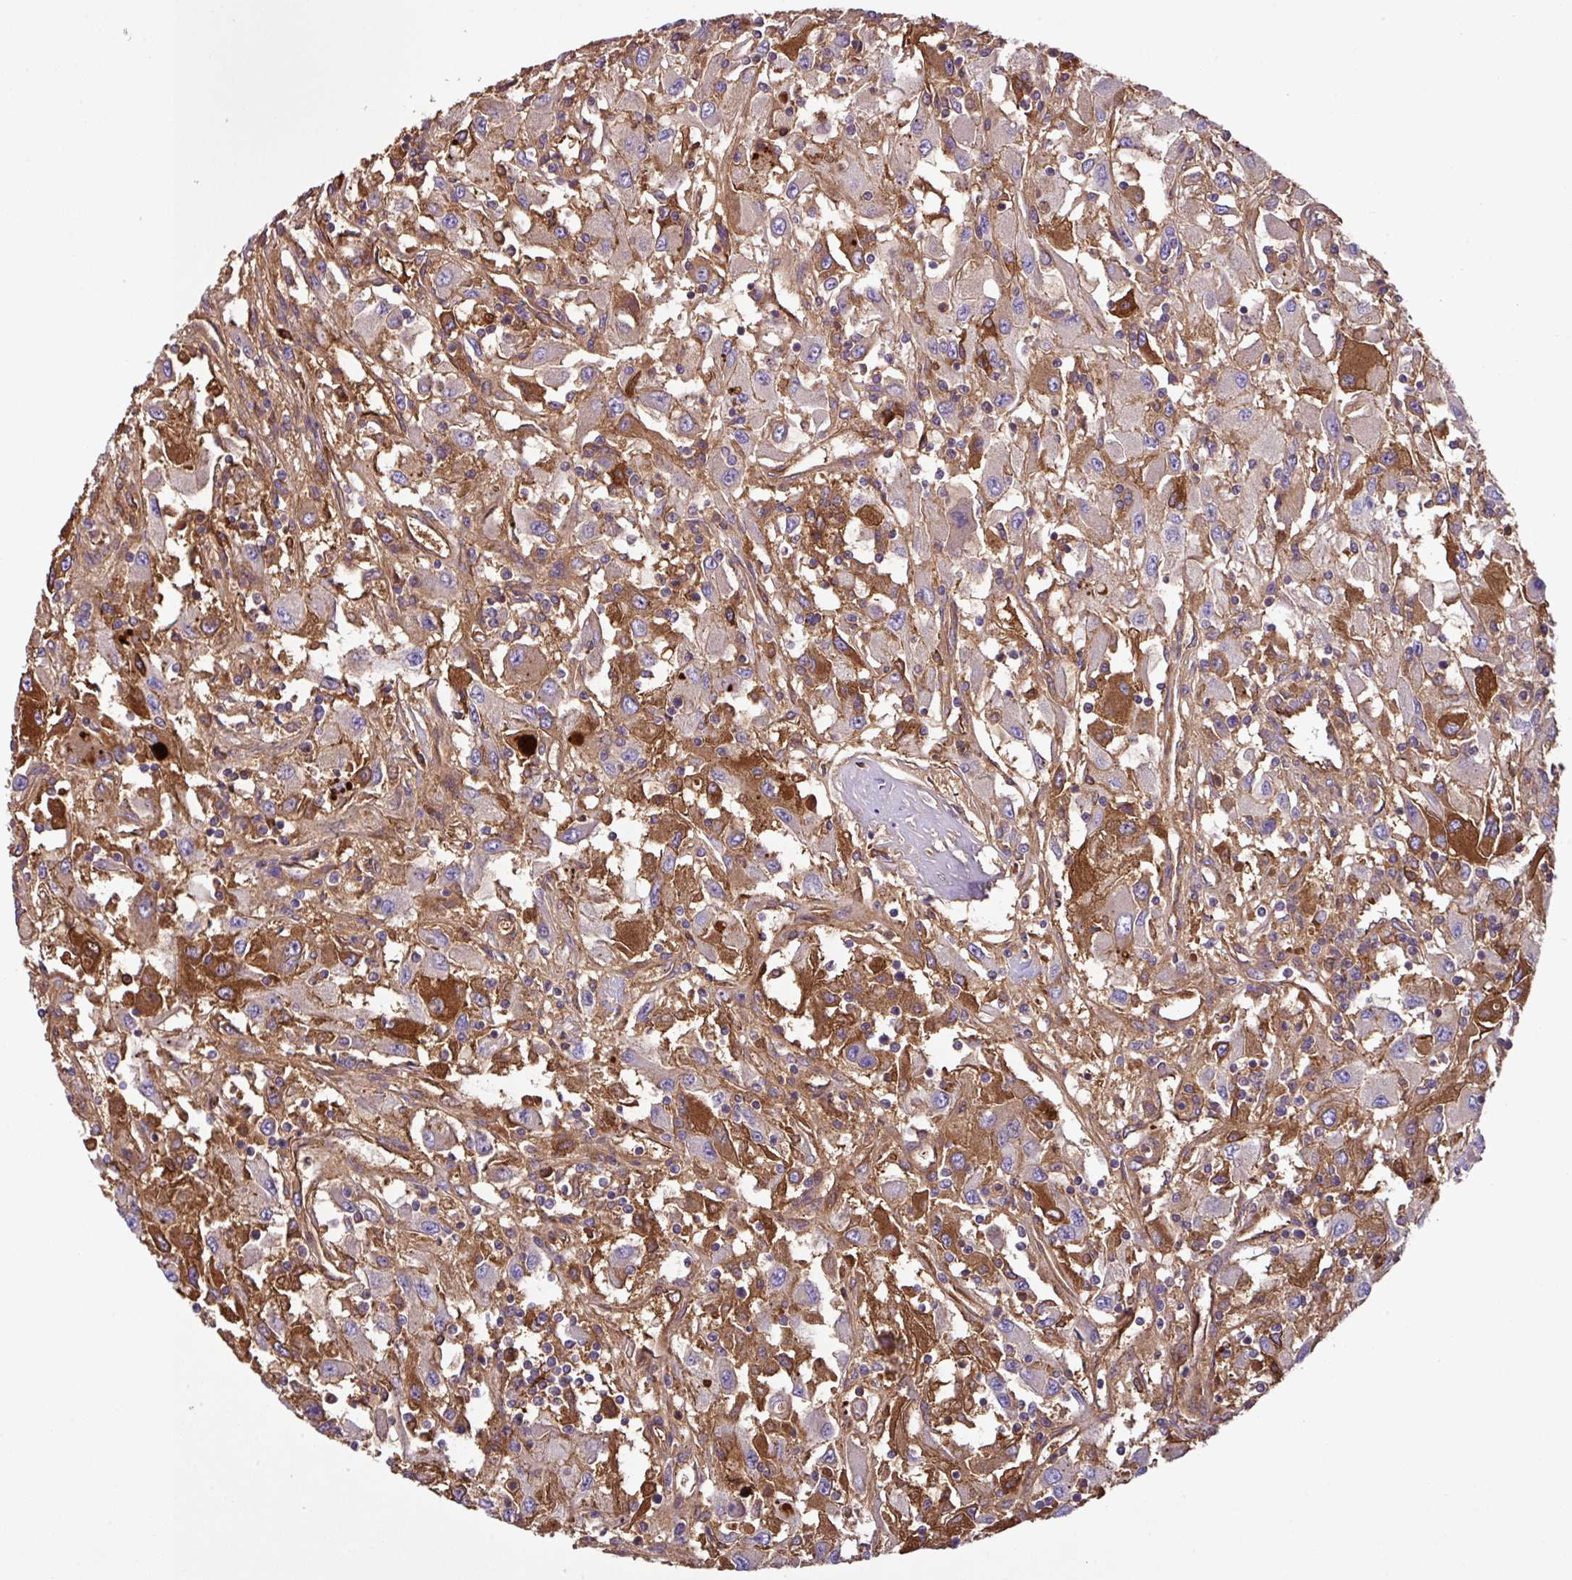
{"staining": {"intensity": "strong", "quantity": "<25%", "location": "cytoplasmic/membranous"}, "tissue": "renal cancer", "cell_type": "Tumor cells", "image_type": "cancer", "snomed": [{"axis": "morphology", "description": "Adenocarcinoma, NOS"}, {"axis": "topography", "description": "Kidney"}], "caption": "An immunohistochemistry (IHC) histopathology image of neoplastic tissue is shown. Protein staining in brown labels strong cytoplasmic/membranous positivity in renal cancer within tumor cells. (DAB IHC, brown staining for protein, blue staining for nuclei).", "gene": "ZNF266", "patient": {"sex": "female", "age": 67}}